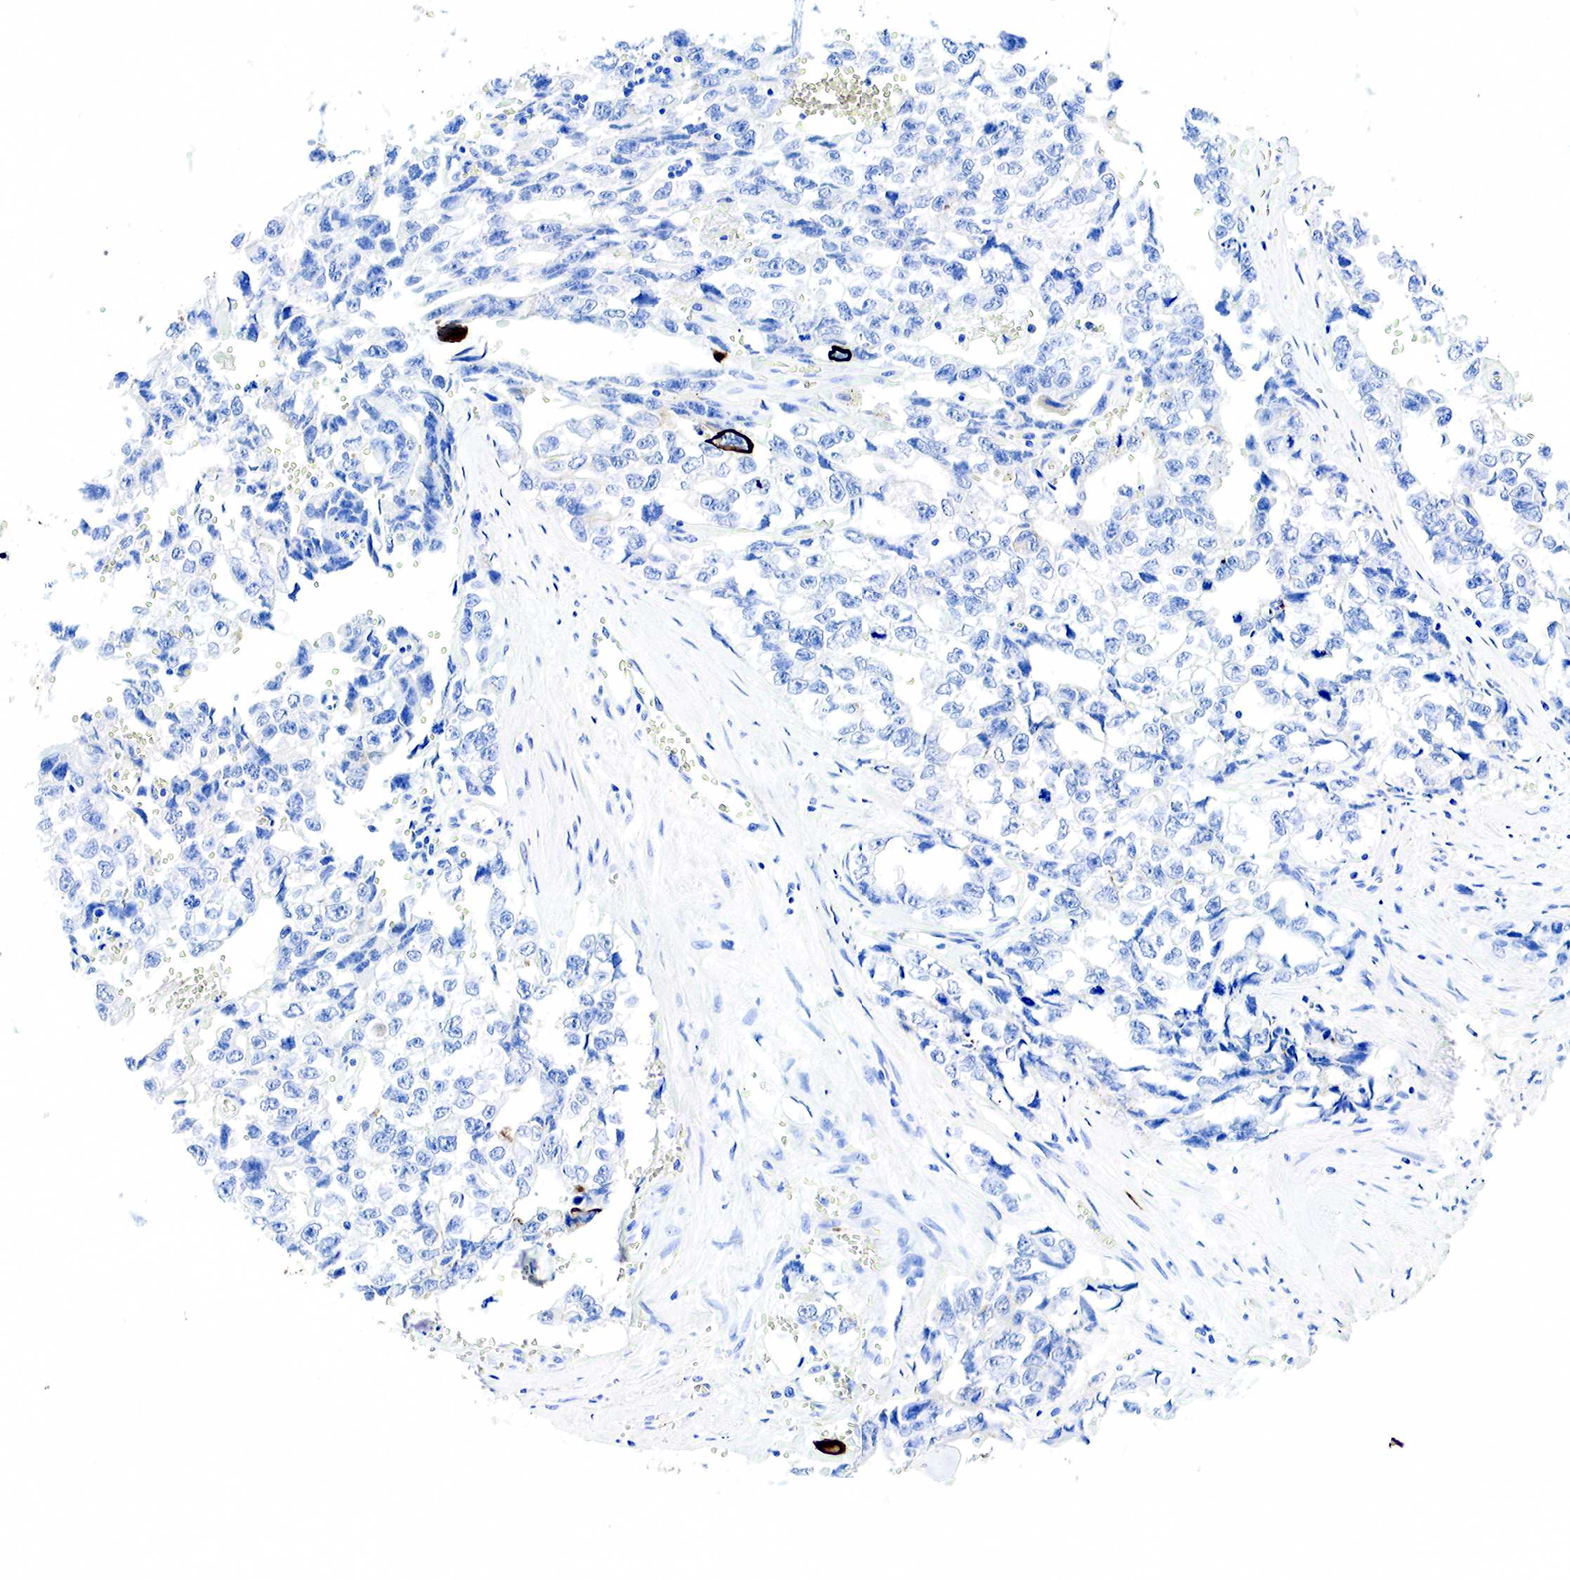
{"staining": {"intensity": "negative", "quantity": "none", "location": "none"}, "tissue": "testis cancer", "cell_type": "Tumor cells", "image_type": "cancer", "snomed": [{"axis": "morphology", "description": "Carcinoma, Embryonal, NOS"}, {"axis": "topography", "description": "Testis"}], "caption": "Human testis cancer (embryonal carcinoma) stained for a protein using IHC exhibits no staining in tumor cells.", "gene": "KRT7", "patient": {"sex": "male", "age": 31}}